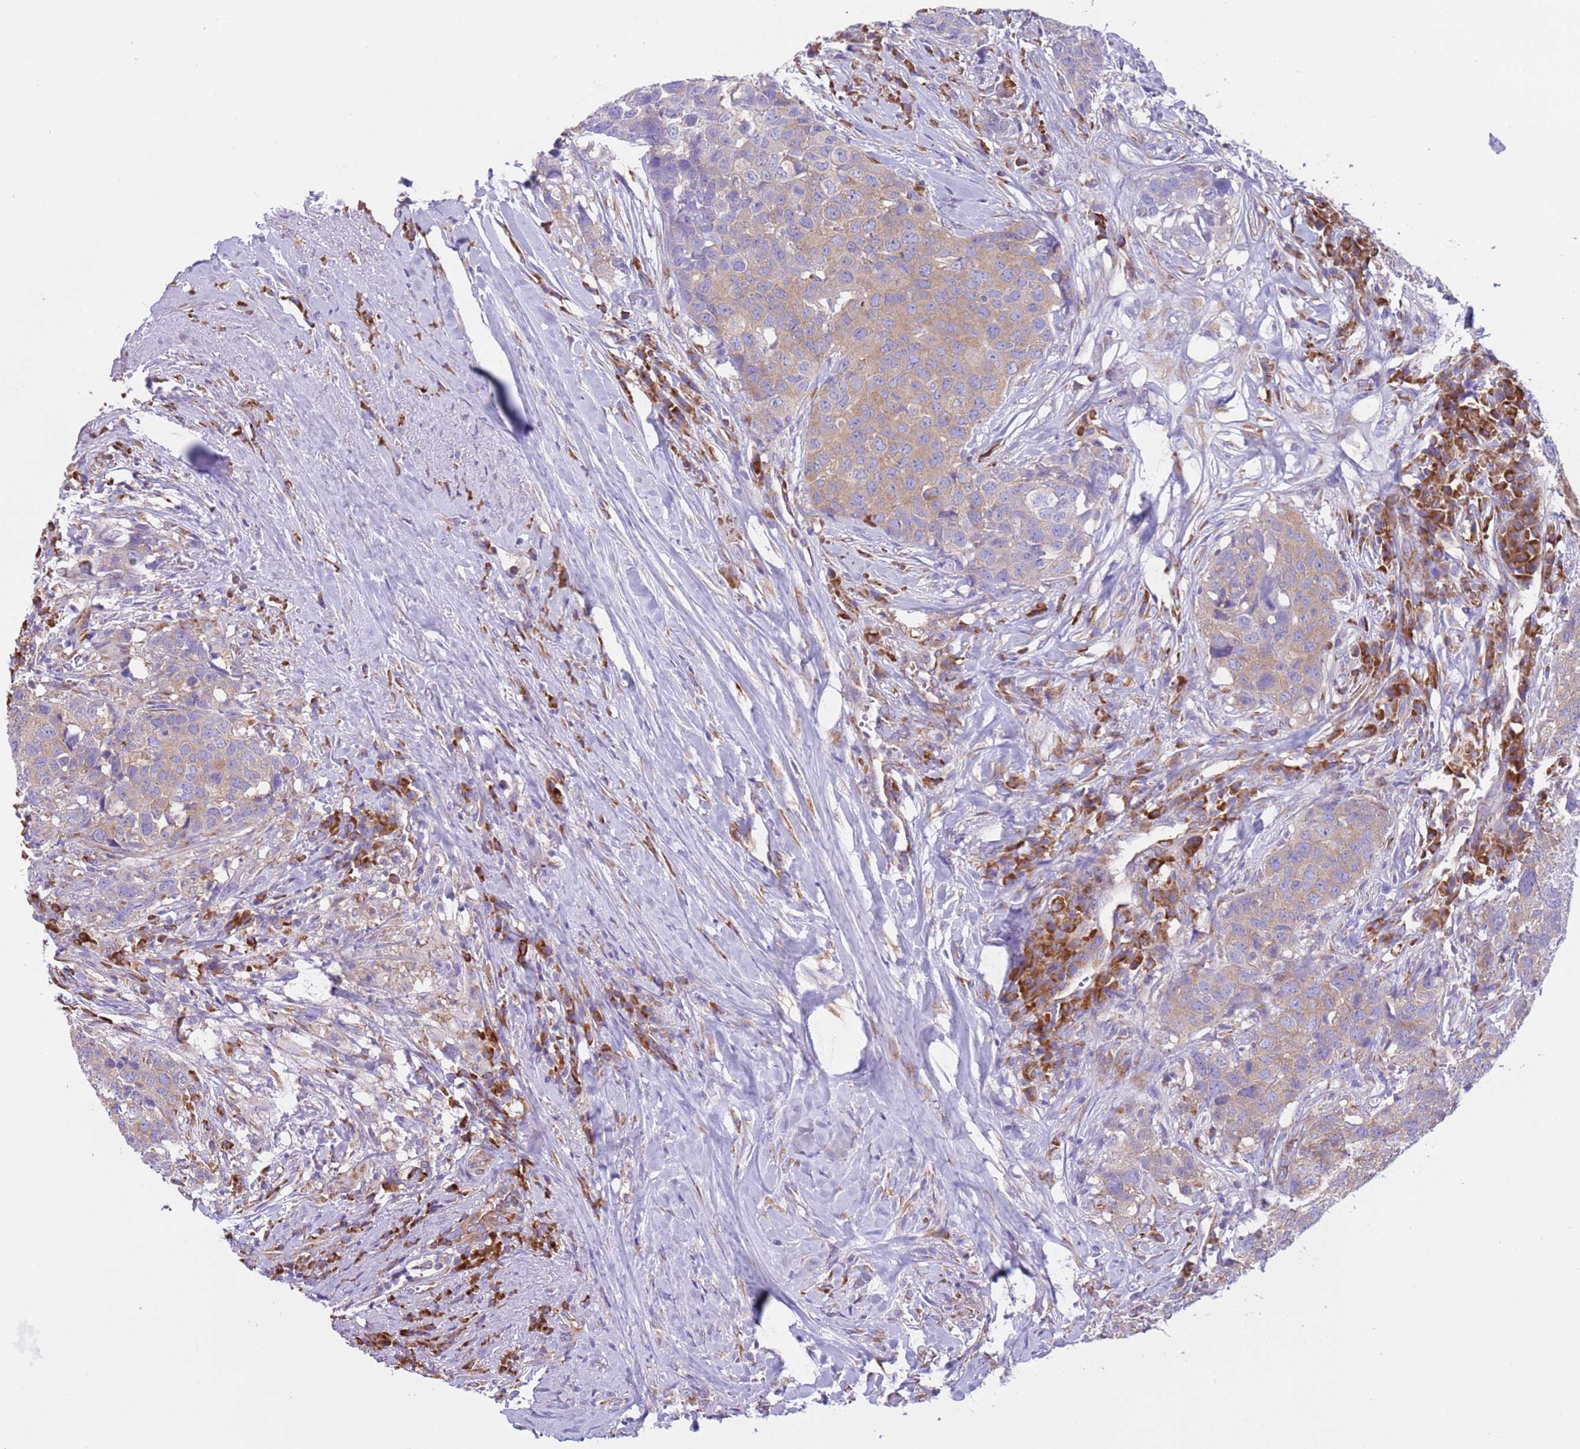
{"staining": {"intensity": "weak", "quantity": ">75%", "location": "cytoplasmic/membranous"}, "tissue": "head and neck cancer", "cell_type": "Tumor cells", "image_type": "cancer", "snomed": [{"axis": "morphology", "description": "Squamous cell carcinoma, NOS"}, {"axis": "topography", "description": "Head-Neck"}], "caption": "This histopathology image shows IHC staining of human head and neck cancer, with low weak cytoplasmic/membranous positivity in about >75% of tumor cells.", "gene": "VARS1", "patient": {"sex": "male", "age": 66}}